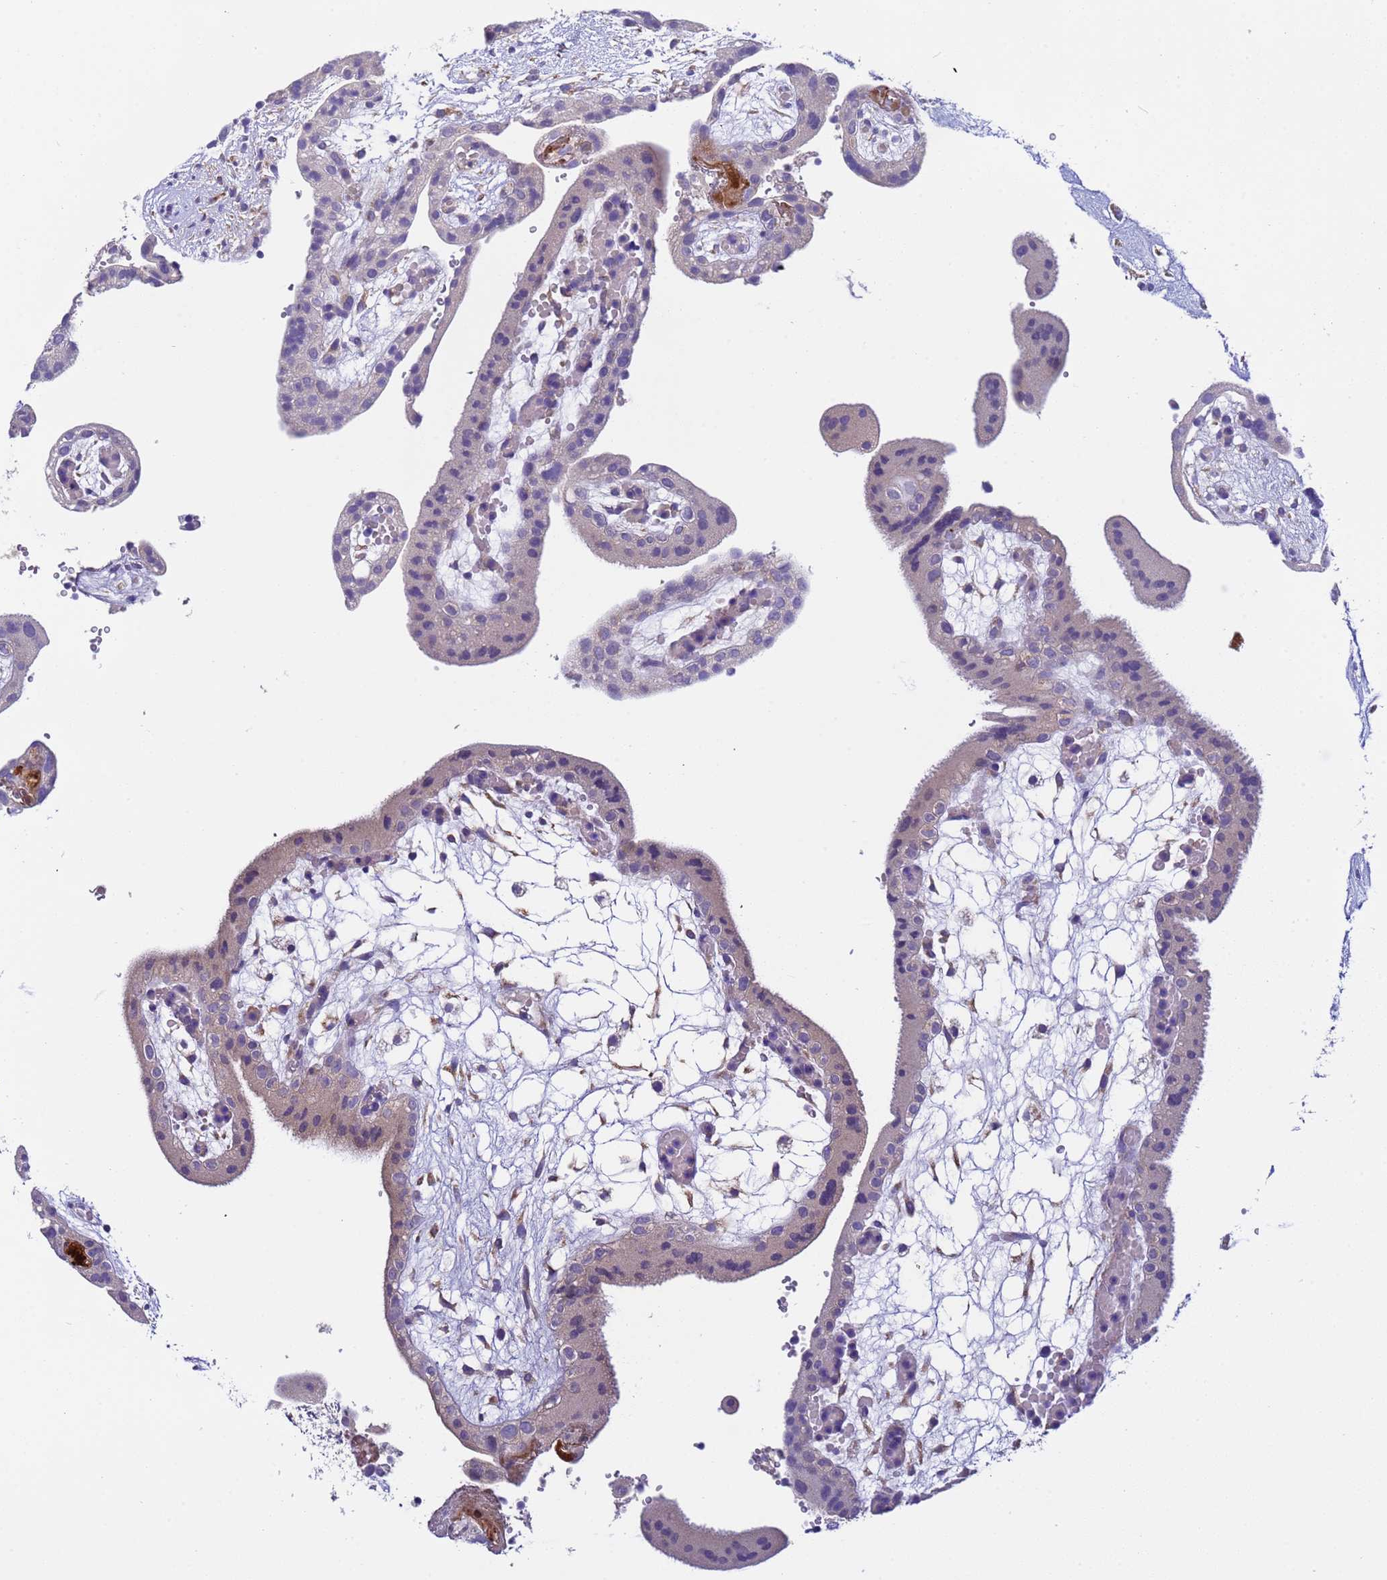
{"staining": {"intensity": "moderate", "quantity": ">75%", "location": "cytoplasmic/membranous"}, "tissue": "placenta", "cell_type": "Decidual cells", "image_type": "normal", "snomed": [{"axis": "morphology", "description": "Normal tissue, NOS"}, {"axis": "topography", "description": "Placenta"}], "caption": "The immunohistochemical stain highlights moderate cytoplasmic/membranous positivity in decidual cells of normal placenta.", "gene": "ZNF248", "patient": {"sex": "female", "age": 18}}